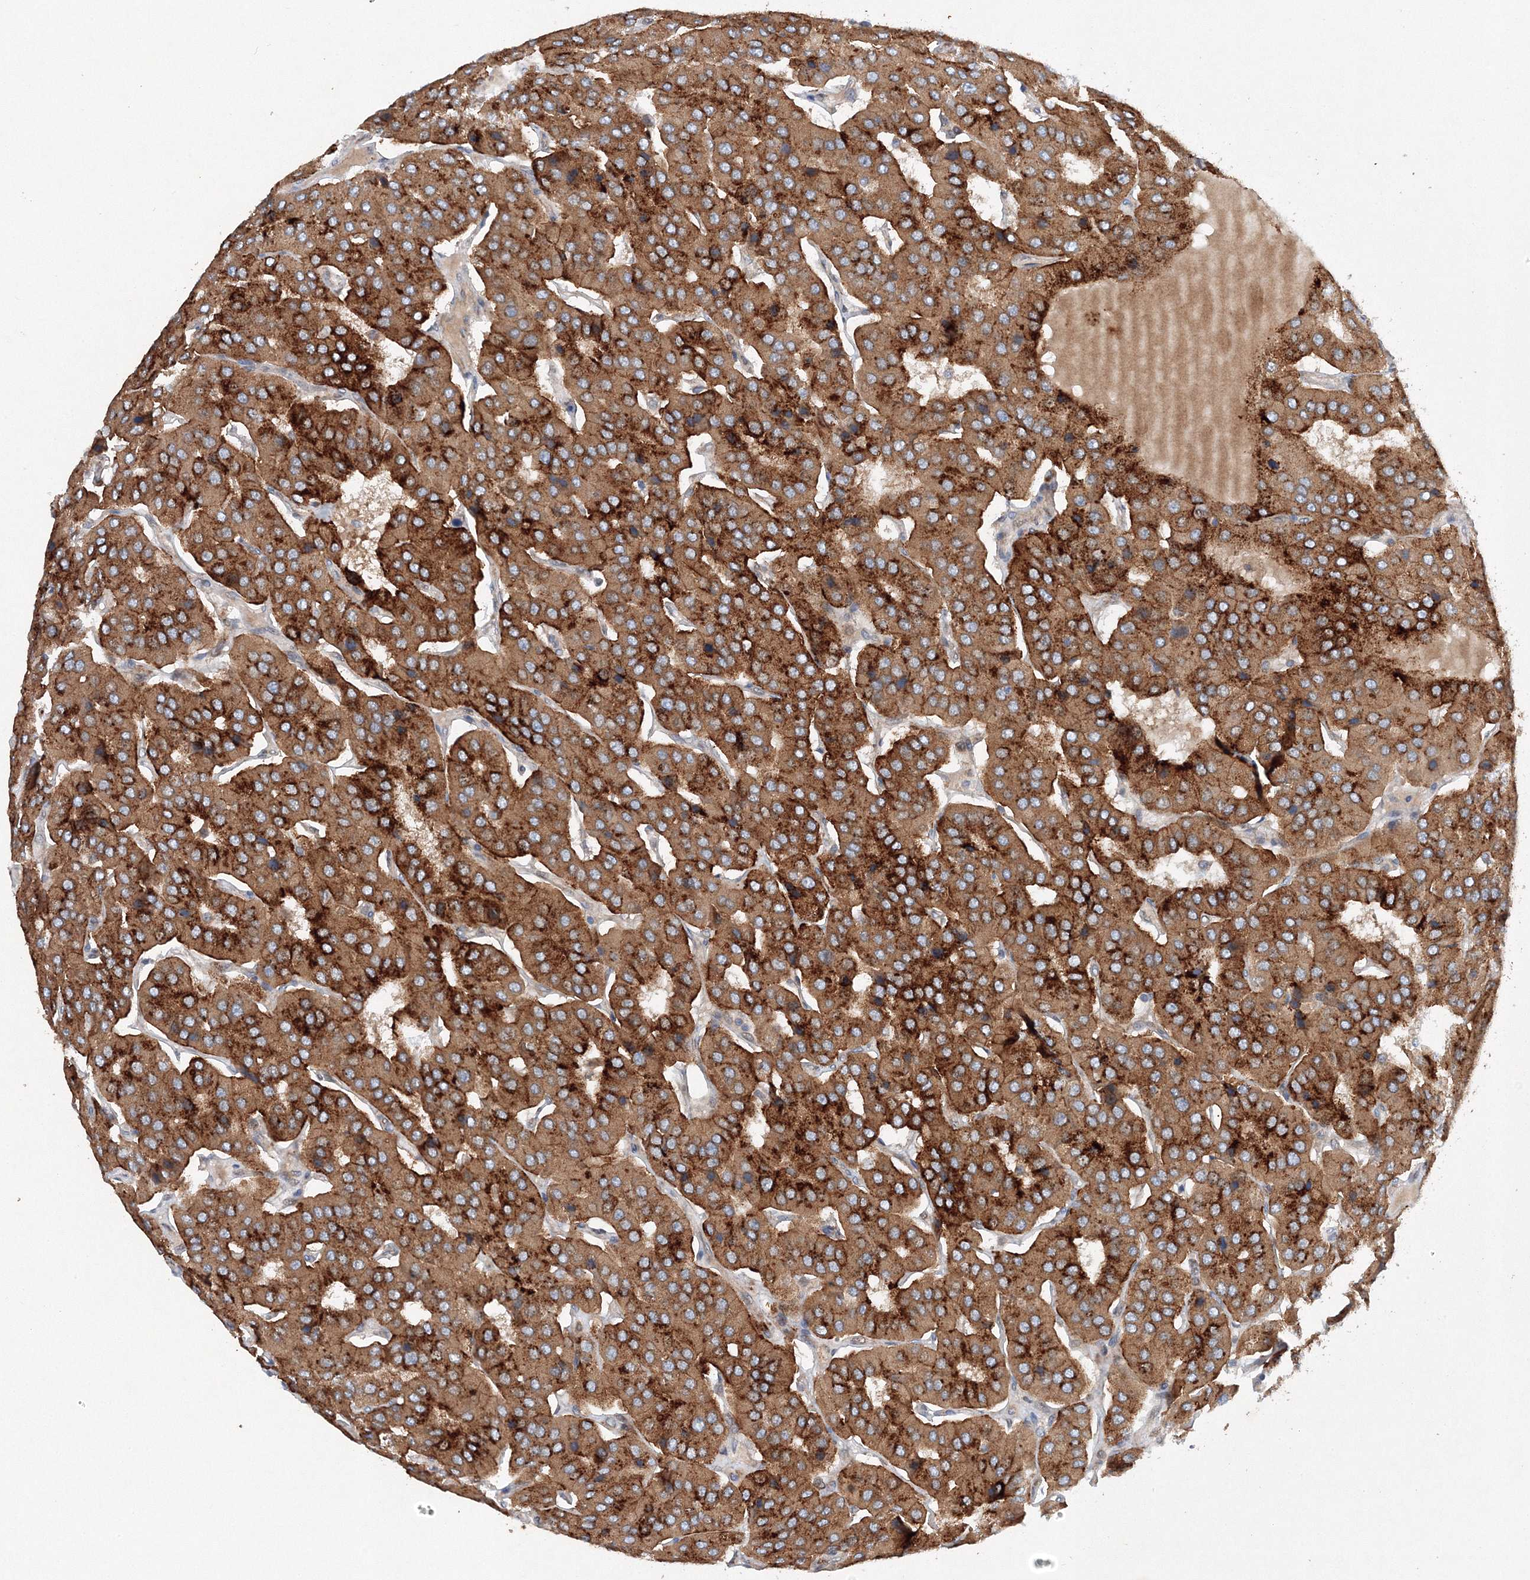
{"staining": {"intensity": "strong", "quantity": ">75%", "location": "cytoplasmic/membranous"}, "tissue": "parathyroid gland", "cell_type": "Glandular cells", "image_type": "normal", "snomed": [{"axis": "morphology", "description": "Normal tissue, NOS"}, {"axis": "morphology", "description": "Adenoma, NOS"}, {"axis": "topography", "description": "Parathyroid gland"}], "caption": "Brown immunohistochemical staining in normal human parathyroid gland reveals strong cytoplasmic/membranous expression in about >75% of glandular cells.", "gene": "SLC36A1", "patient": {"sex": "female", "age": 86}}